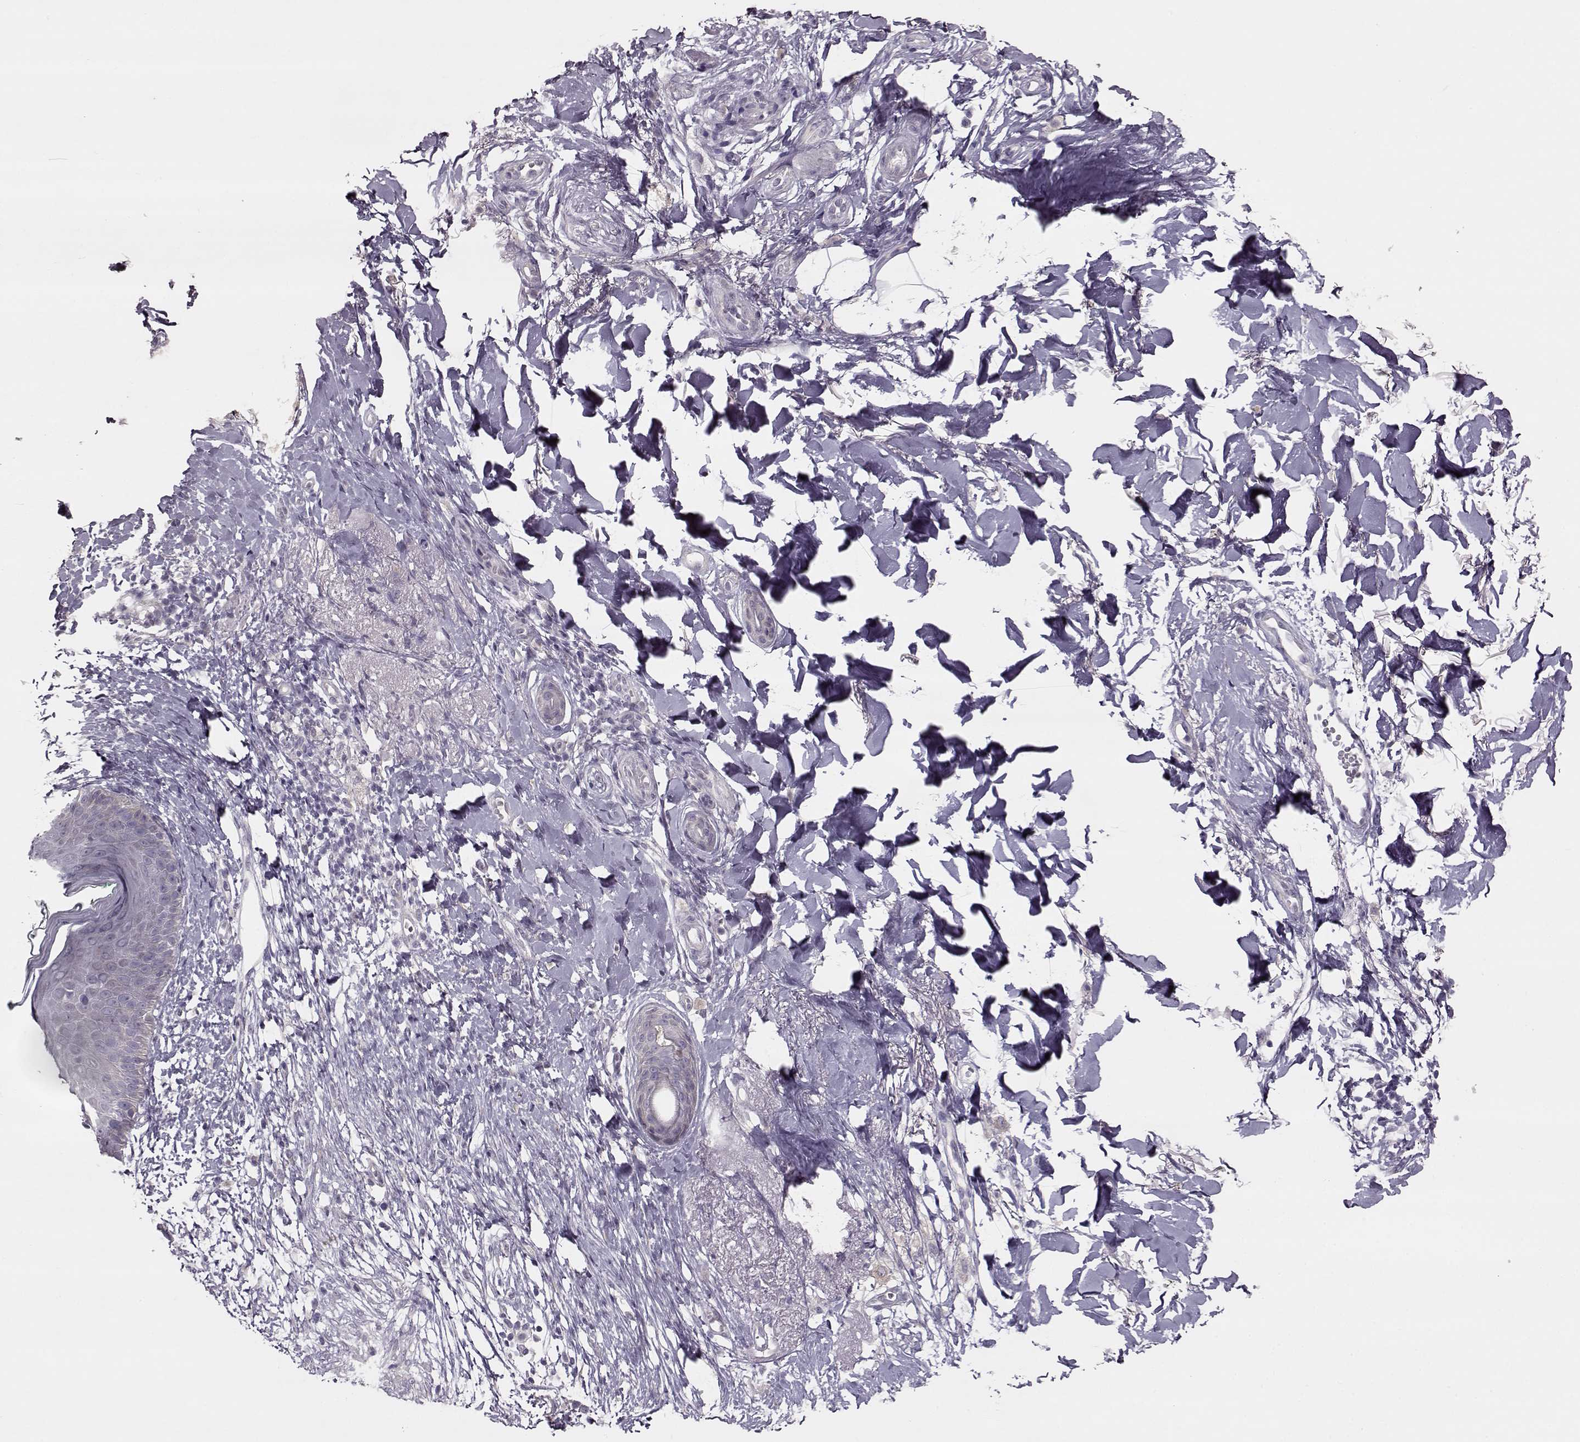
{"staining": {"intensity": "negative", "quantity": "none", "location": "none"}, "tissue": "skin cancer", "cell_type": "Tumor cells", "image_type": "cancer", "snomed": [{"axis": "morphology", "description": "Normal tissue, NOS"}, {"axis": "morphology", "description": "Basal cell carcinoma"}, {"axis": "topography", "description": "Skin"}], "caption": "Immunohistochemistry (IHC) of skin cancer demonstrates no positivity in tumor cells. (Immunohistochemistry, brightfield microscopy, high magnification).", "gene": "MAP6D1", "patient": {"sex": "male", "age": 84}}